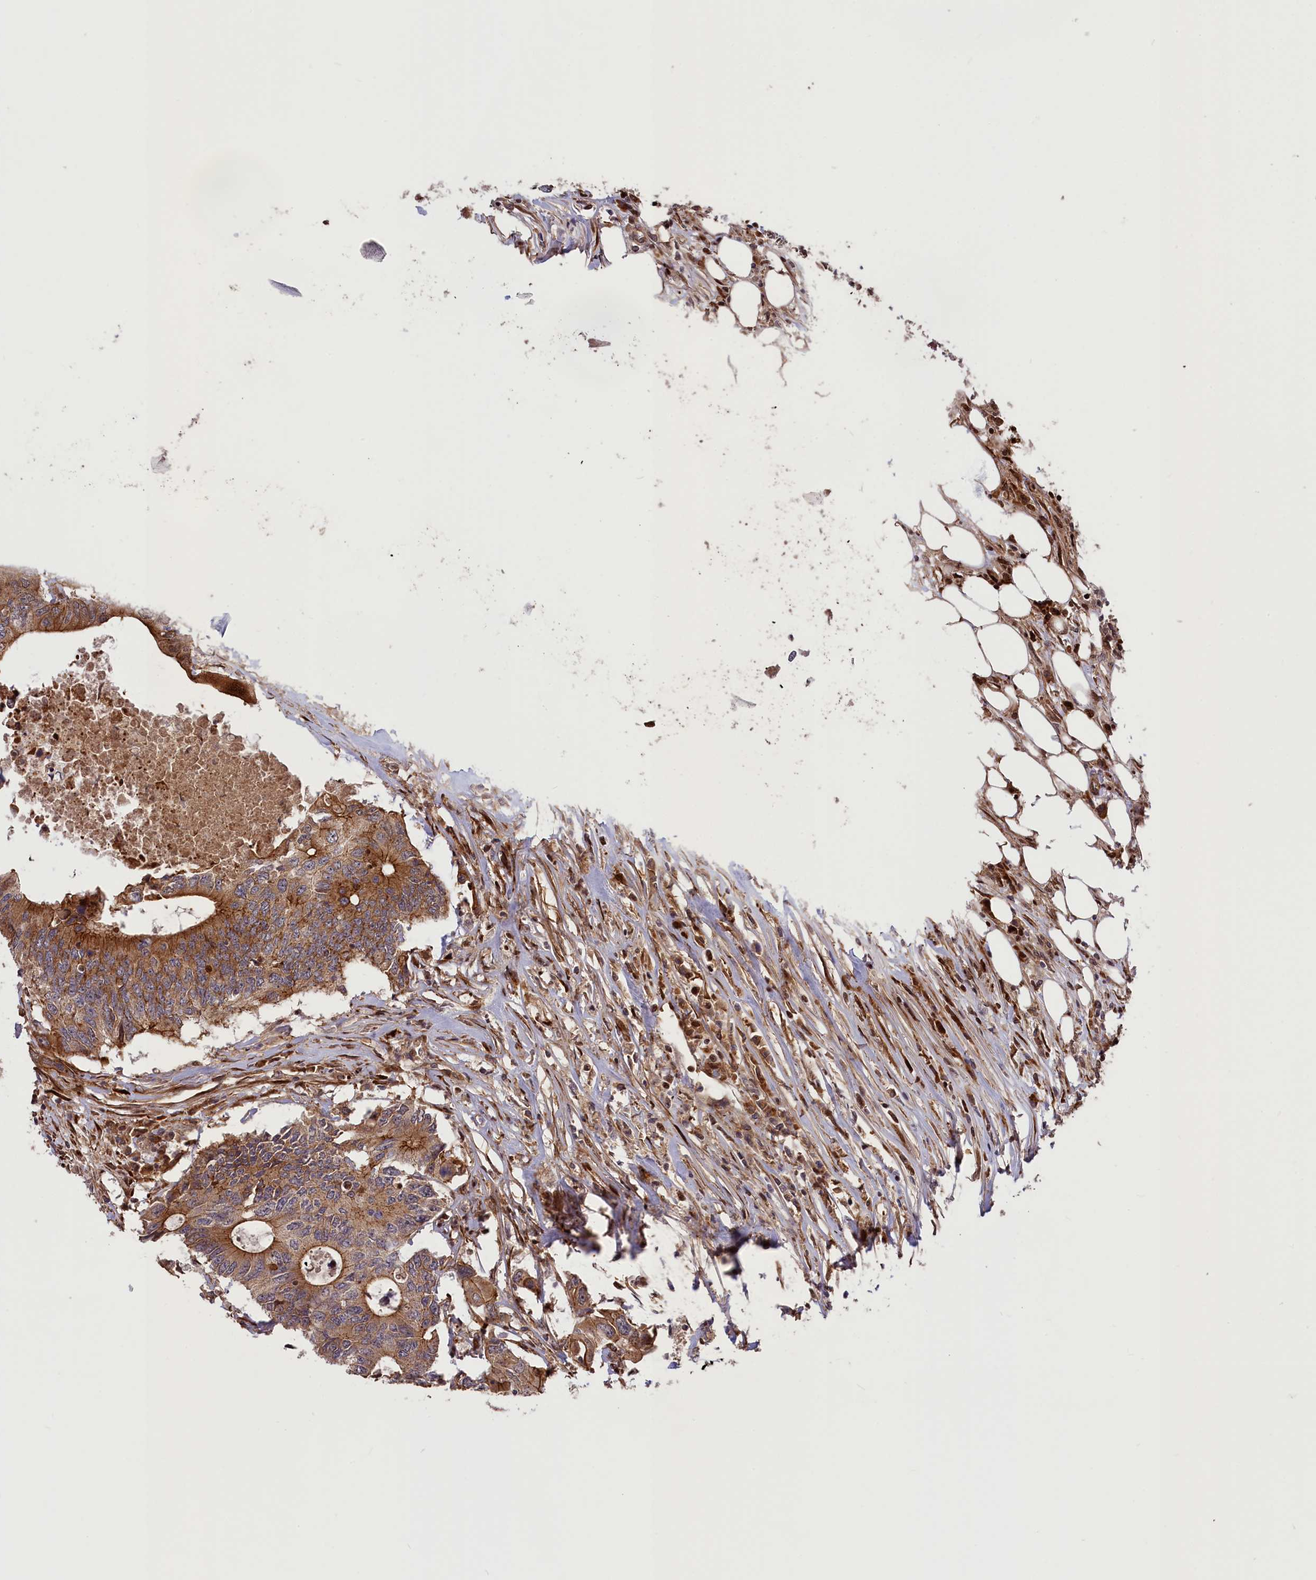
{"staining": {"intensity": "moderate", "quantity": ">75%", "location": "cytoplasmic/membranous"}, "tissue": "colorectal cancer", "cell_type": "Tumor cells", "image_type": "cancer", "snomed": [{"axis": "morphology", "description": "Adenocarcinoma, NOS"}, {"axis": "topography", "description": "Colon"}], "caption": "Tumor cells show moderate cytoplasmic/membranous staining in approximately >75% of cells in colorectal cancer. (DAB IHC, brown staining for protein, blue staining for nuclei).", "gene": "DDX60L", "patient": {"sex": "male", "age": 71}}